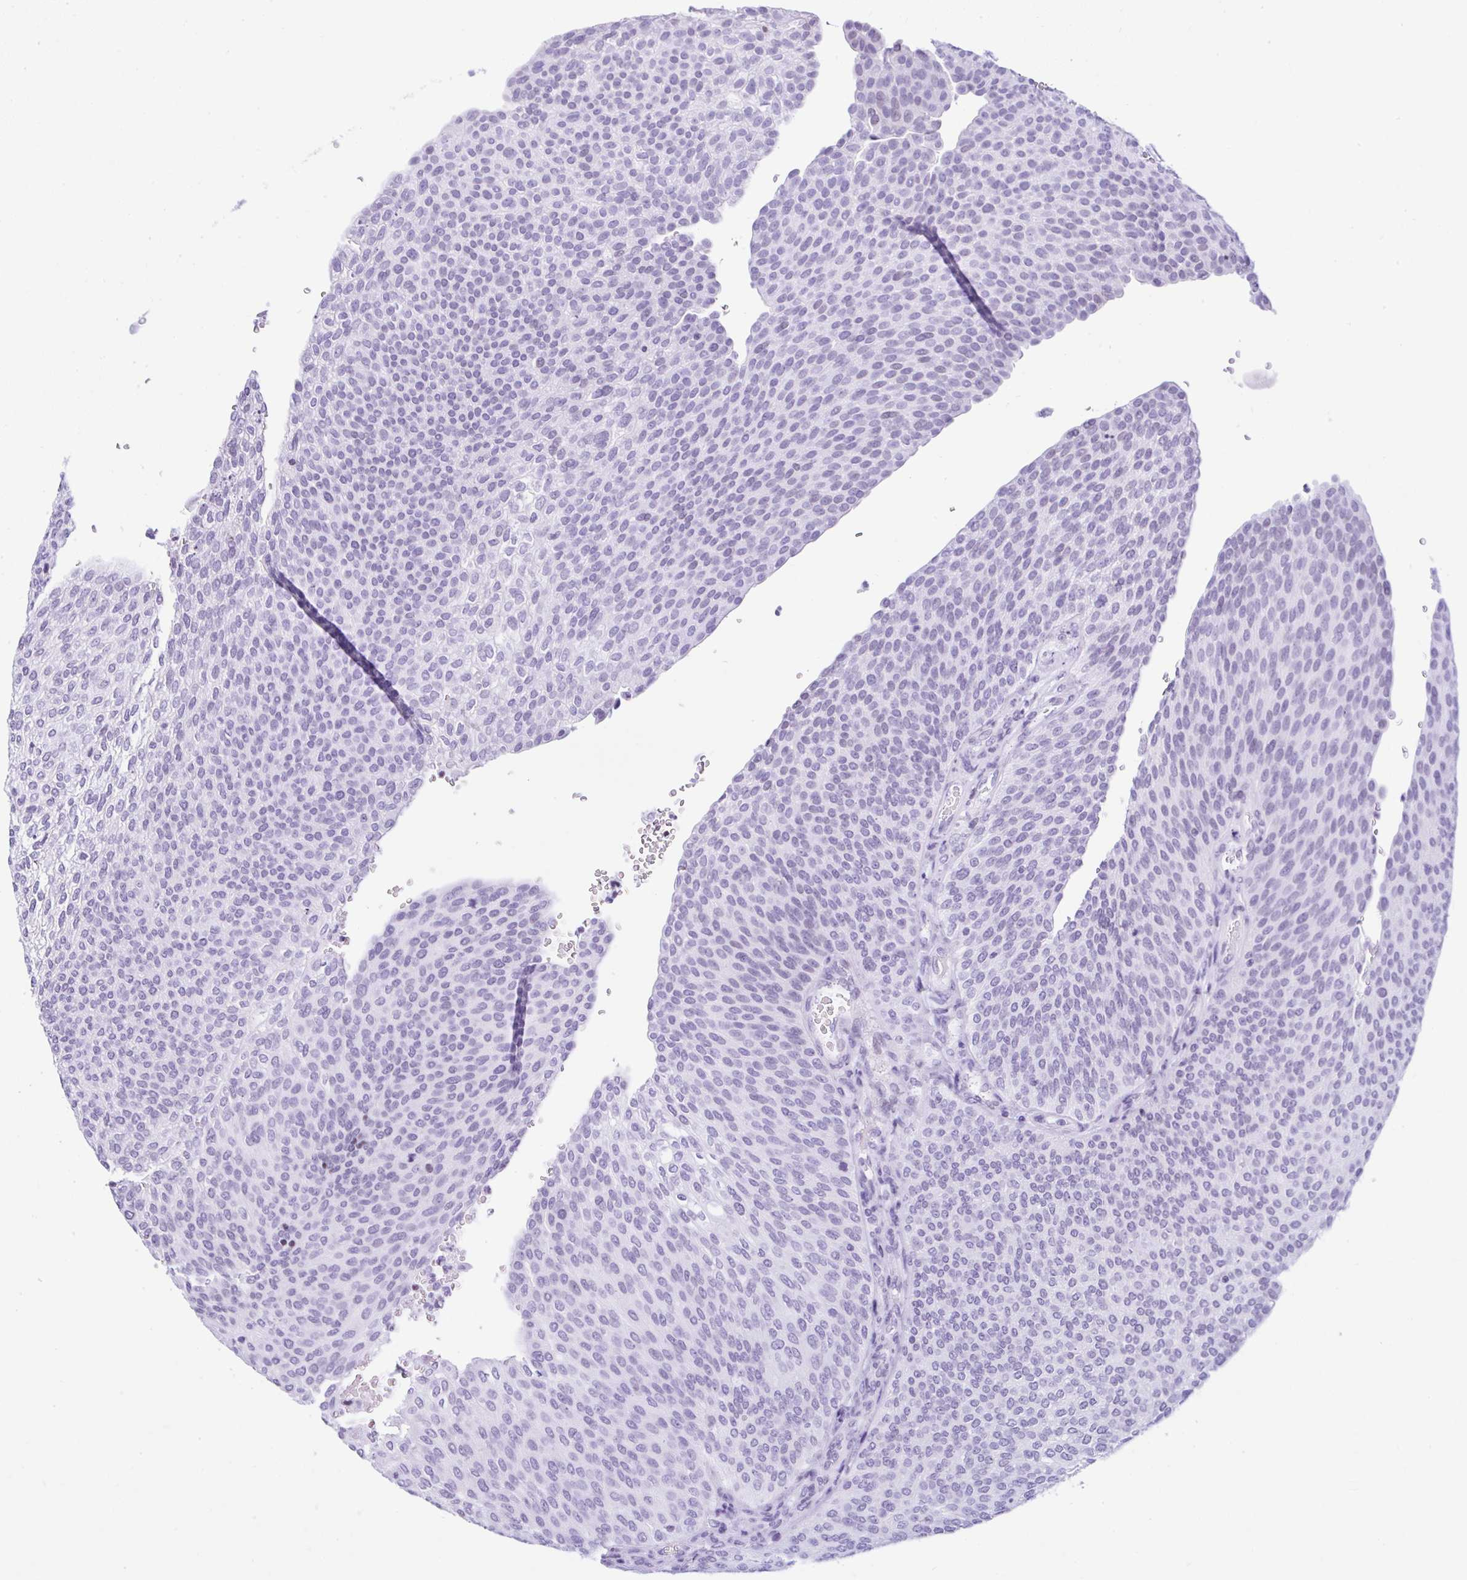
{"staining": {"intensity": "negative", "quantity": "none", "location": "none"}, "tissue": "urothelial cancer", "cell_type": "Tumor cells", "image_type": "cancer", "snomed": [{"axis": "morphology", "description": "Urothelial carcinoma, High grade"}, {"axis": "topography", "description": "Urinary bladder"}], "caption": "DAB (3,3'-diaminobenzidine) immunohistochemical staining of human urothelial cancer shows no significant staining in tumor cells.", "gene": "KRT27", "patient": {"sex": "female", "age": 79}}